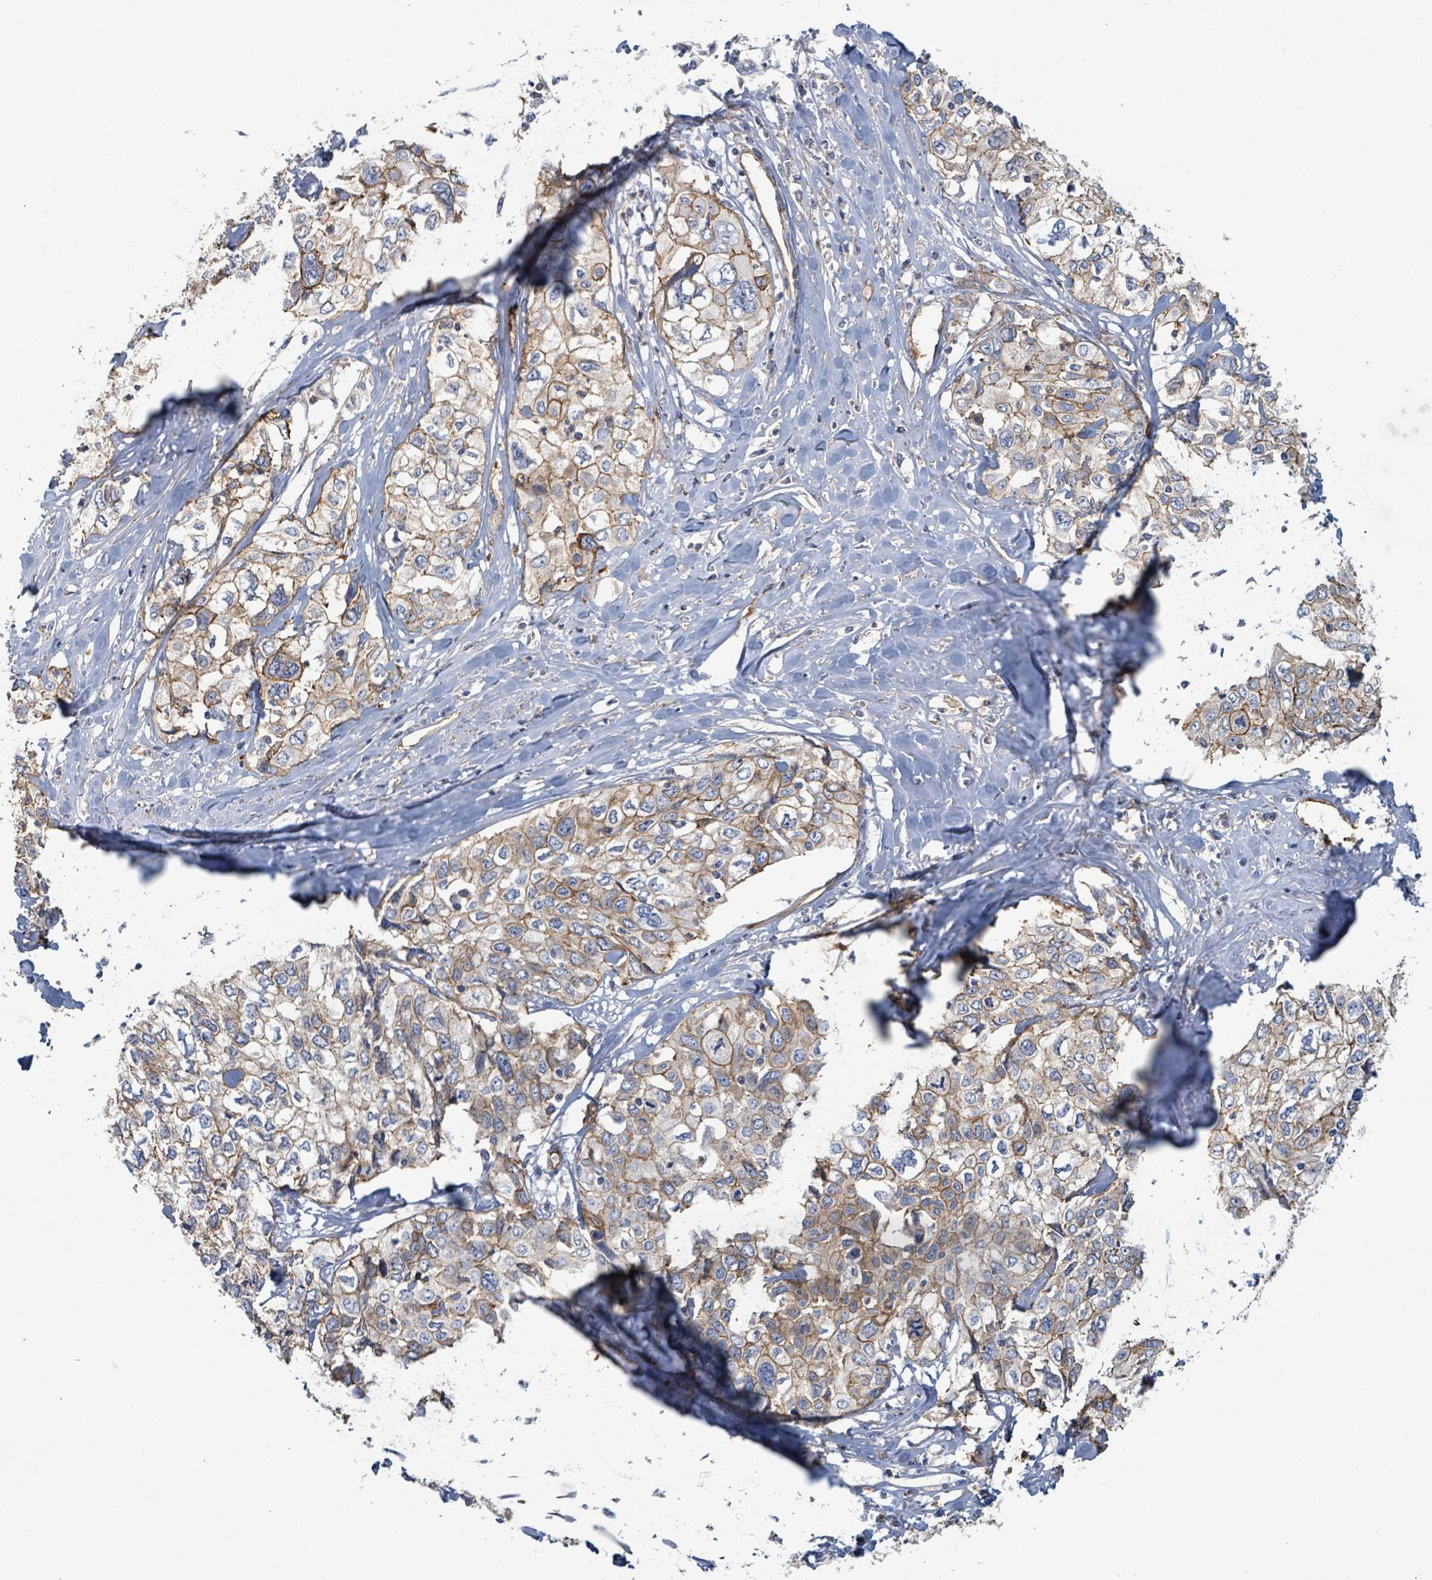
{"staining": {"intensity": "moderate", "quantity": "25%-75%", "location": "cytoplasmic/membranous"}, "tissue": "cervical cancer", "cell_type": "Tumor cells", "image_type": "cancer", "snomed": [{"axis": "morphology", "description": "Squamous cell carcinoma, NOS"}, {"axis": "topography", "description": "Cervix"}], "caption": "Human cervical squamous cell carcinoma stained with a brown dye reveals moderate cytoplasmic/membranous positive staining in about 25%-75% of tumor cells.", "gene": "LDOC1", "patient": {"sex": "female", "age": 31}}